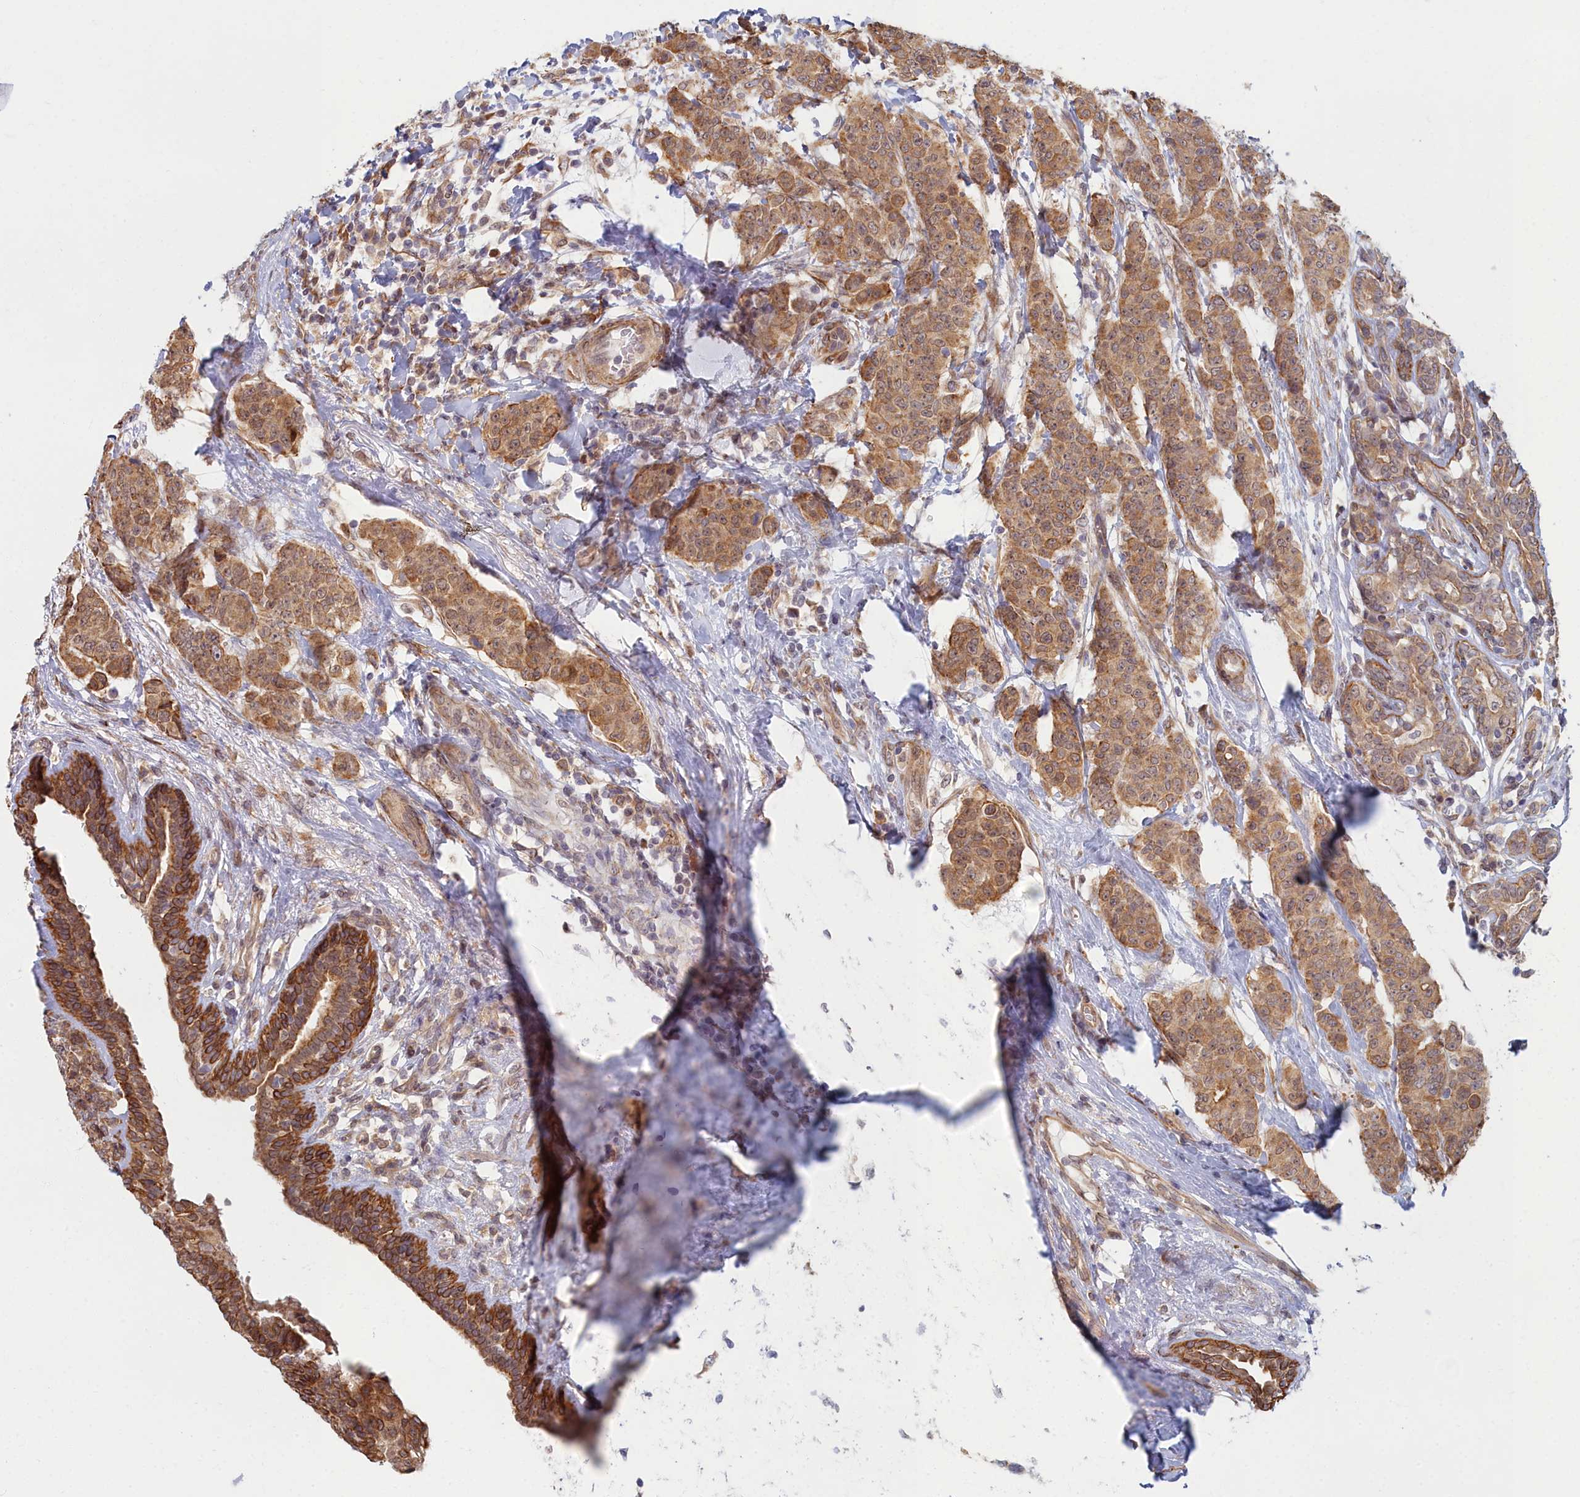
{"staining": {"intensity": "moderate", "quantity": ">75%", "location": "cytoplasmic/membranous"}, "tissue": "breast cancer", "cell_type": "Tumor cells", "image_type": "cancer", "snomed": [{"axis": "morphology", "description": "Duct carcinoma"}, {"axis": "topography", "description": "Breast"}], "caption": "Human breast infiltrating ductal carcinoma stained with a brown dye shows moderate cytoplasmic/membranous positive positivity in approximately >75% of tumor cells.", "gene": "MAK16", "patient": {"sex": "female", "age": 40}}